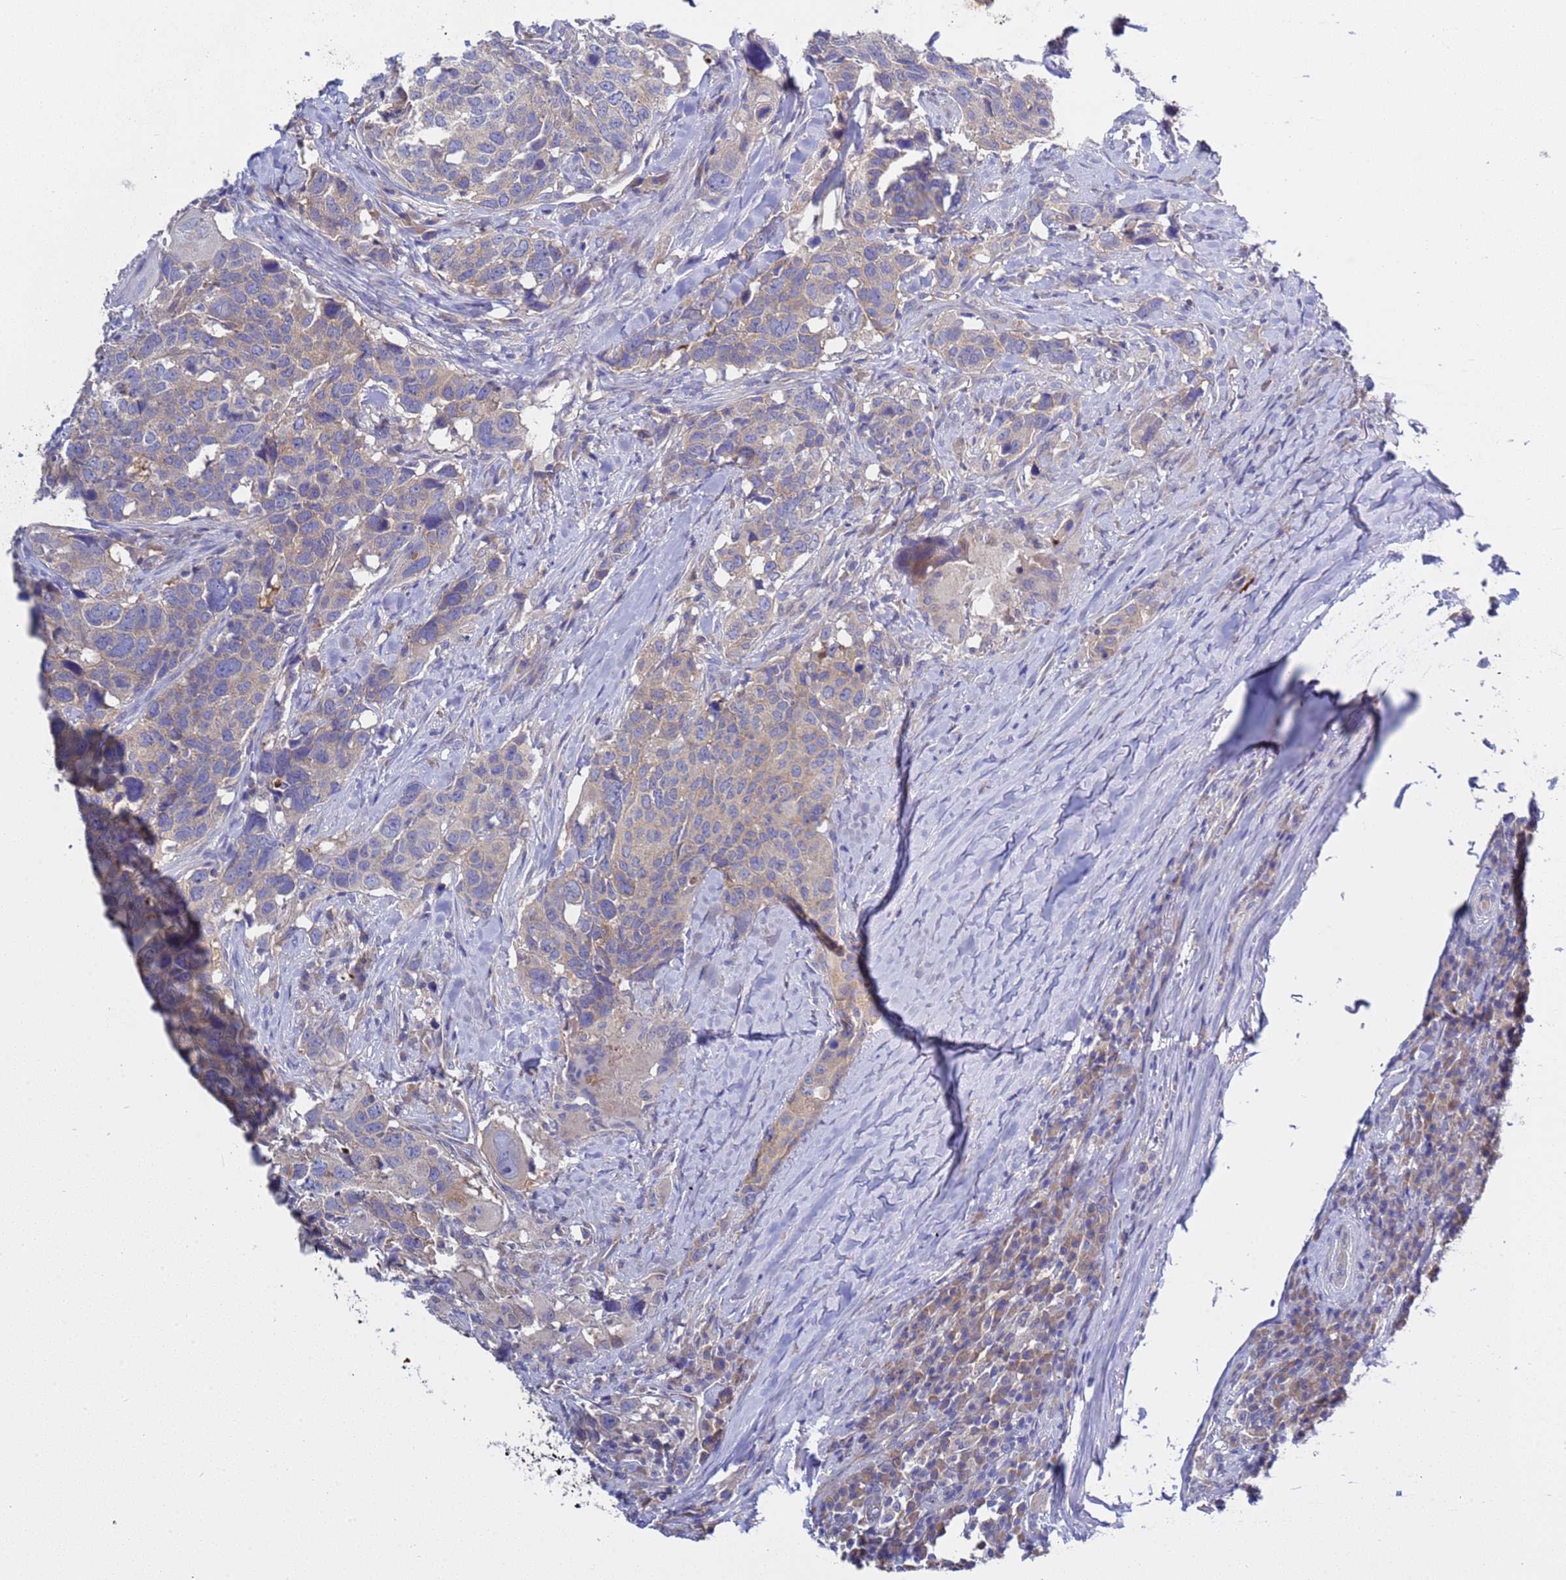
{"staining": {"intensity": "weak", "quantity": "25%-75%", "location": "cytoplasmic/membranous"}, "tissue": "head and neck cancer", "cell_type": "Tumor cells", "image_type": "cancer", "snomed": [{"axis": "morphology", "description": "Normal tissue, NOS"}, {"axis": "morphology", "description": "Squamous cell carcinoma, NOS"}, {"axis": "topography", "description": "Skeletal muscle"}, {"axis": "topography", "description": "Vascular tissue"}, {"axis": "topography", "description": "Peripheral nerve tissue"}, {"axis": "topography", "description": "Head-Neck"}], "caption": "This is an image of immunohistochemistry (IHC) staining of head and neck cancer (squamous cell carcinoma), which shows weak staining in the cytoplasmic/membranous of tumor cells.", "gene": "RC3H2", "patient": {"sex": "male", "age": 66}}